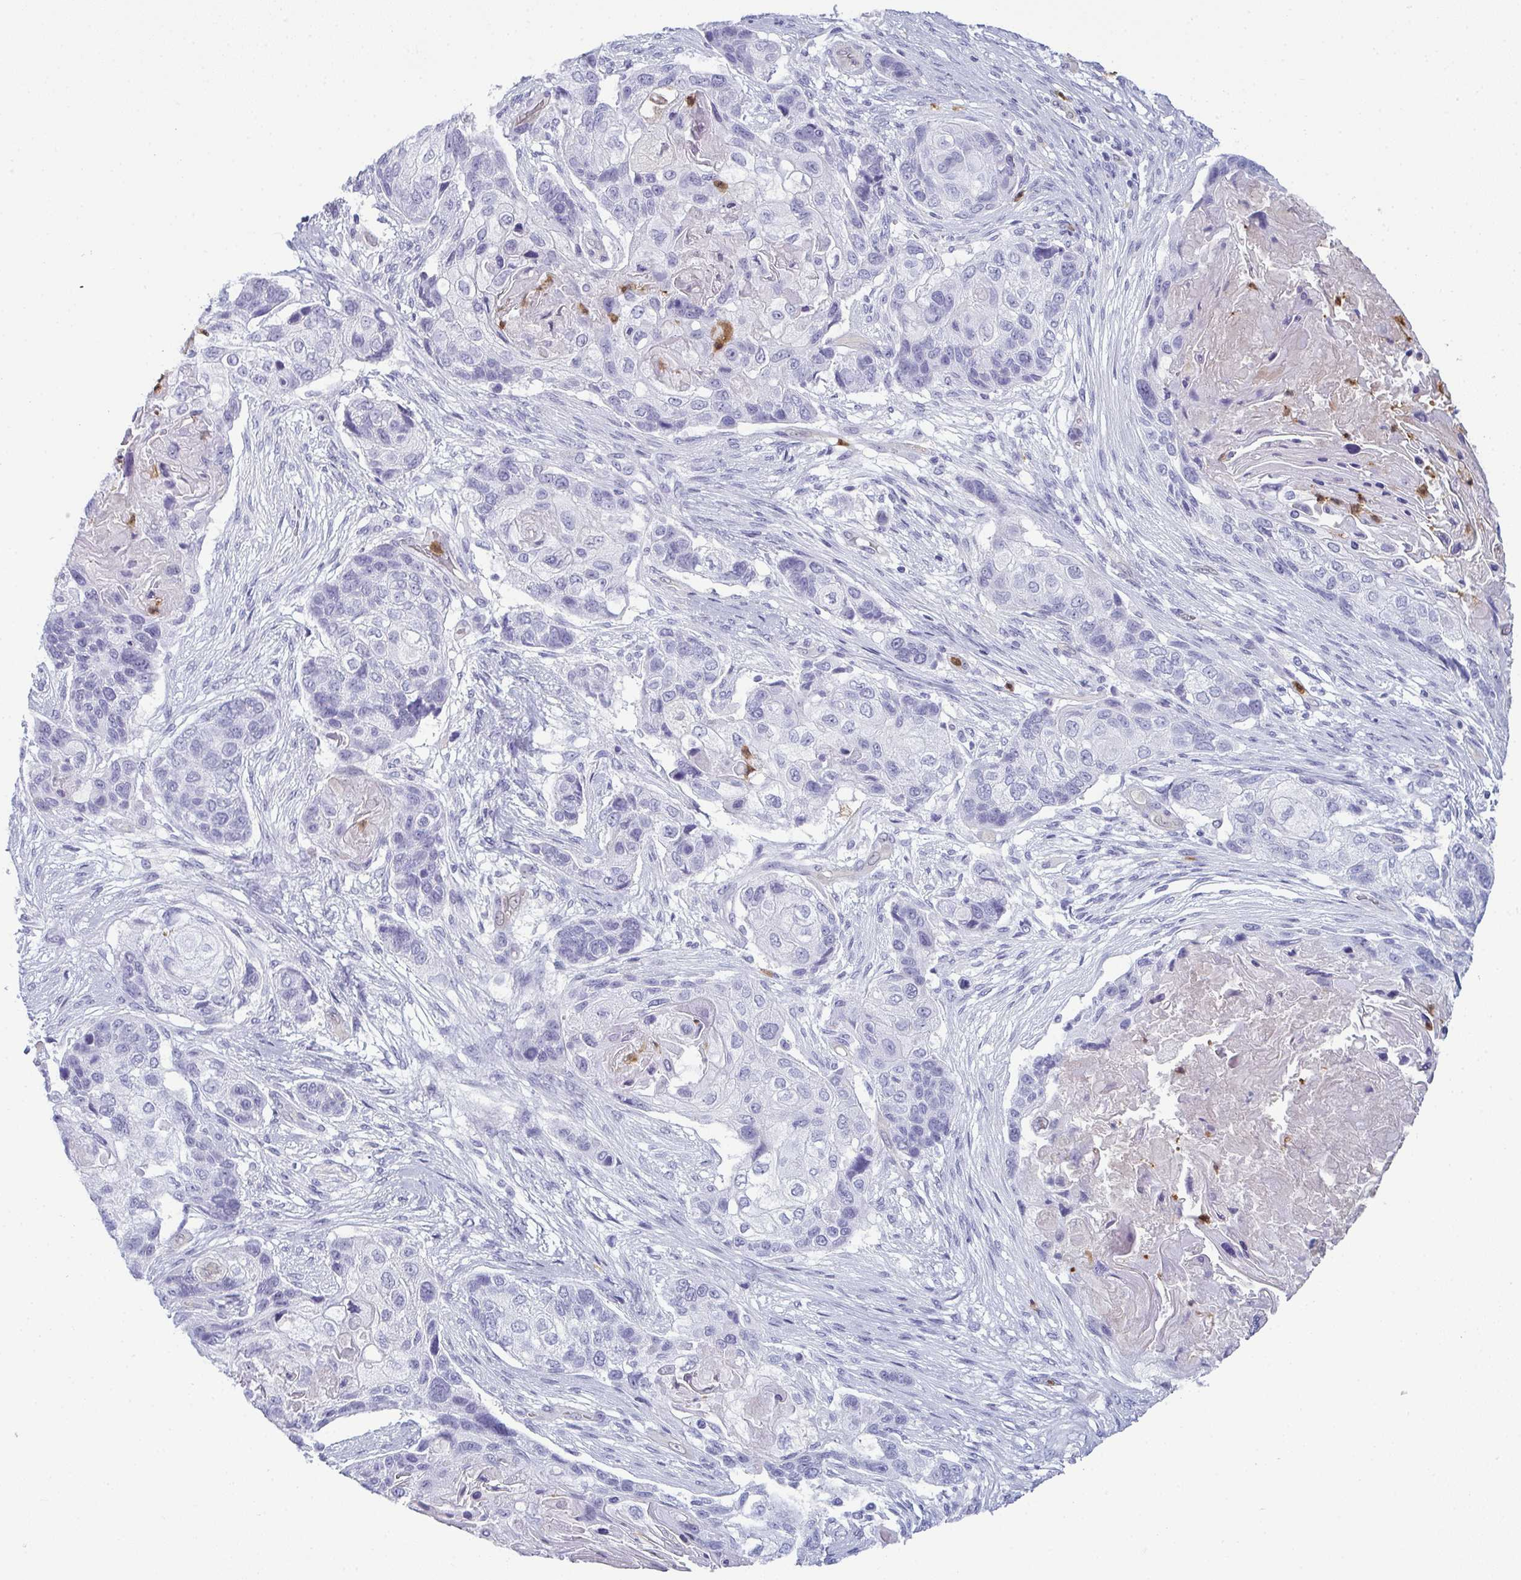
{"staining": {"intensity": "negative", "quantity": "none", "location": "none"}, "tissue": "lung cancer", "cell_type": "Tumor cells", "image_type": "cancer", "snomed": [{"axis": "morphology", "description": "Squamous cell carcinoma, NOS"}, {"axis": "topography", "description": "Lung"}], "caption": "High magnification brightfield microscopy of lung cancer (squamous cell carcinoma) stained with DAB (brown) and counterstained with hematoxylin (blue): tumor cells show no significant positivity.", "gene": "CDA", "patient": {"sex": "male", "age": 69}}